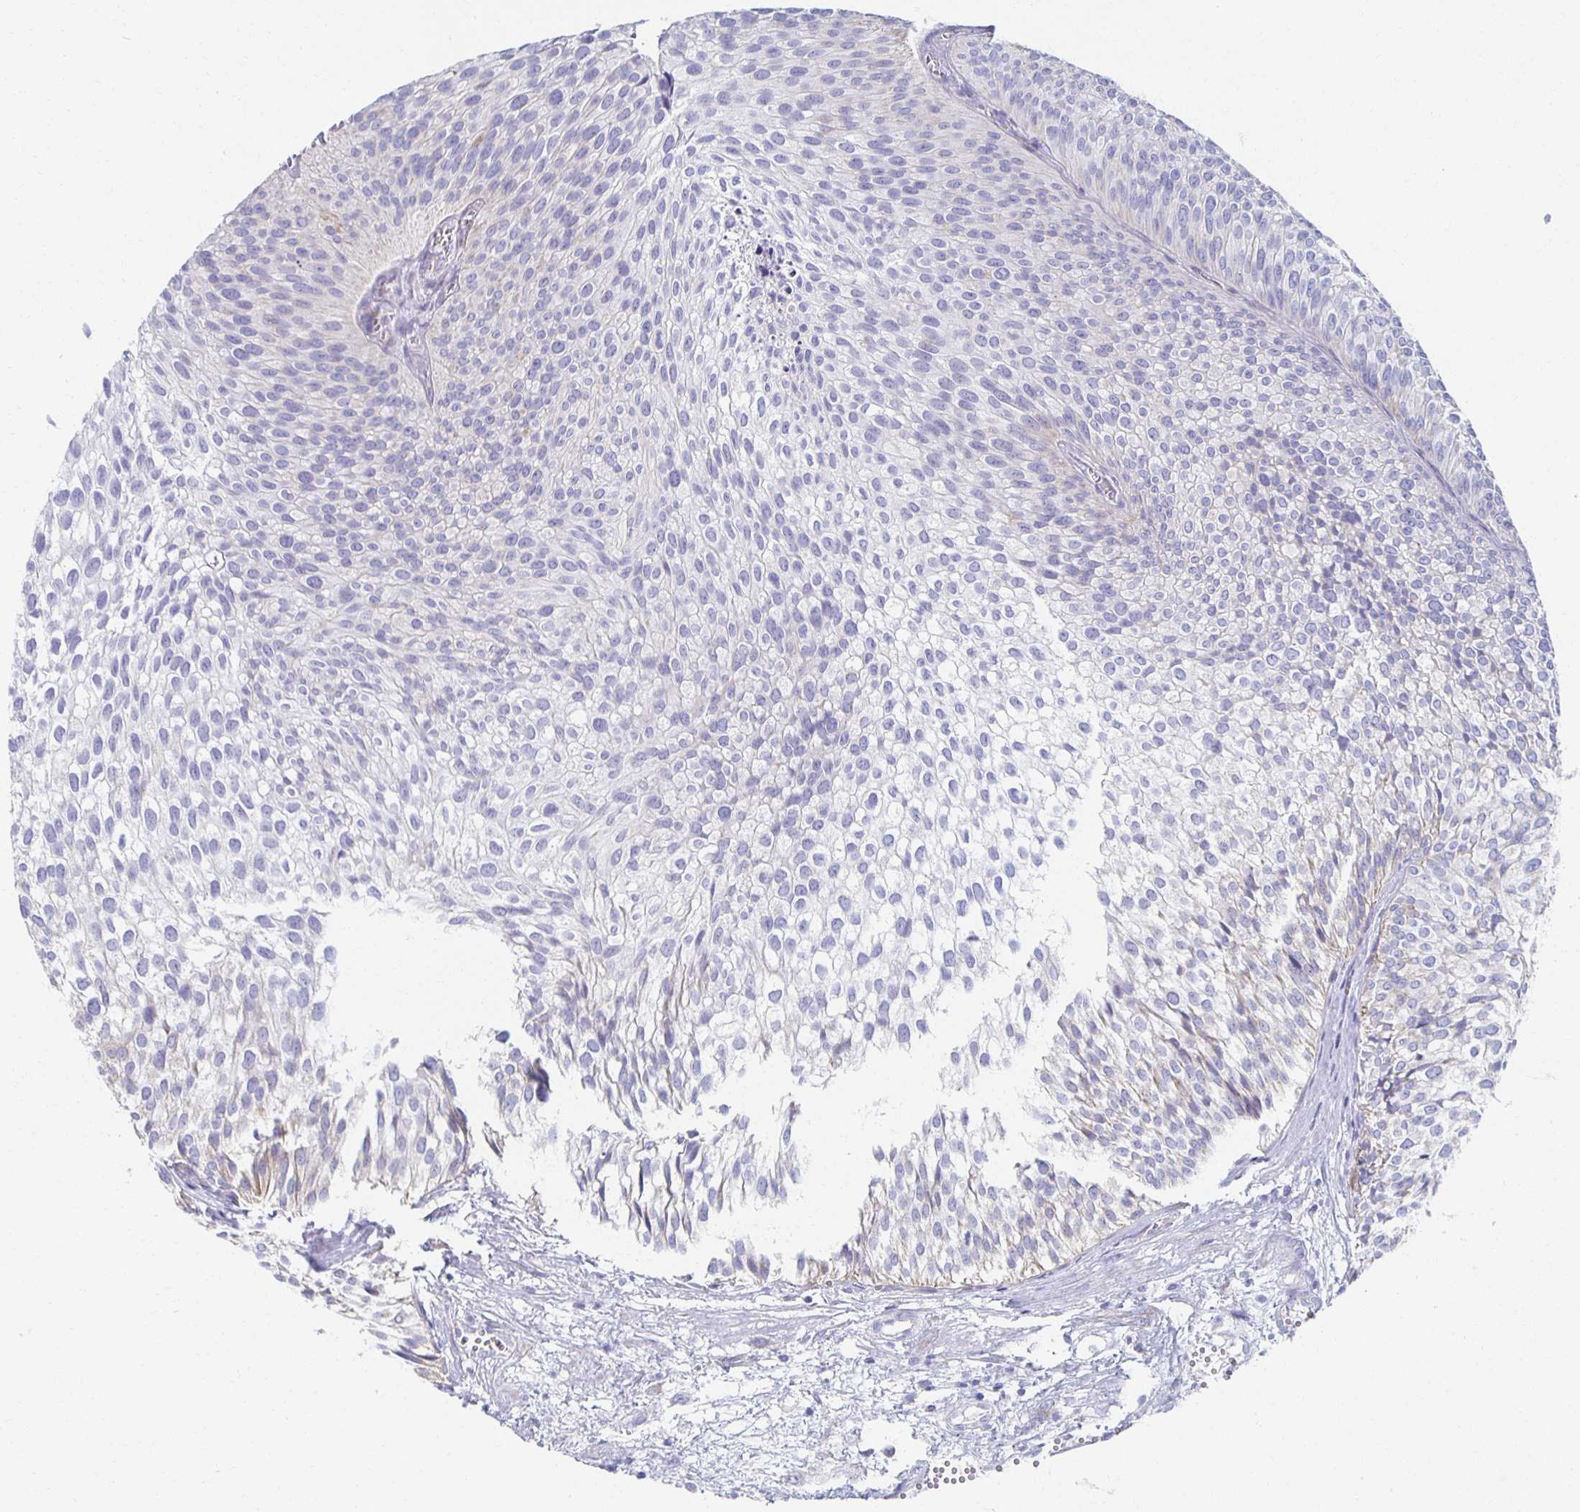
{"staining": {"intensity": "negative", "quantity": "none", "location": "none"}, "tissue": "urothelial cancer", "cell_type": "Tumor cells", "image_type": "cancer", "snomed": [{"axis": "morphology", "description": "Urothelial carcinoma, Low grade"}, {"axis": "topography", "description": "Urinary bladder"}], "caption": "Histopathology image shows no significant protein expression in tumor cells of low-grade urothelial carcinoma.", "gene": "TEX44", "patient": {"sex": "male", "age": 91}}